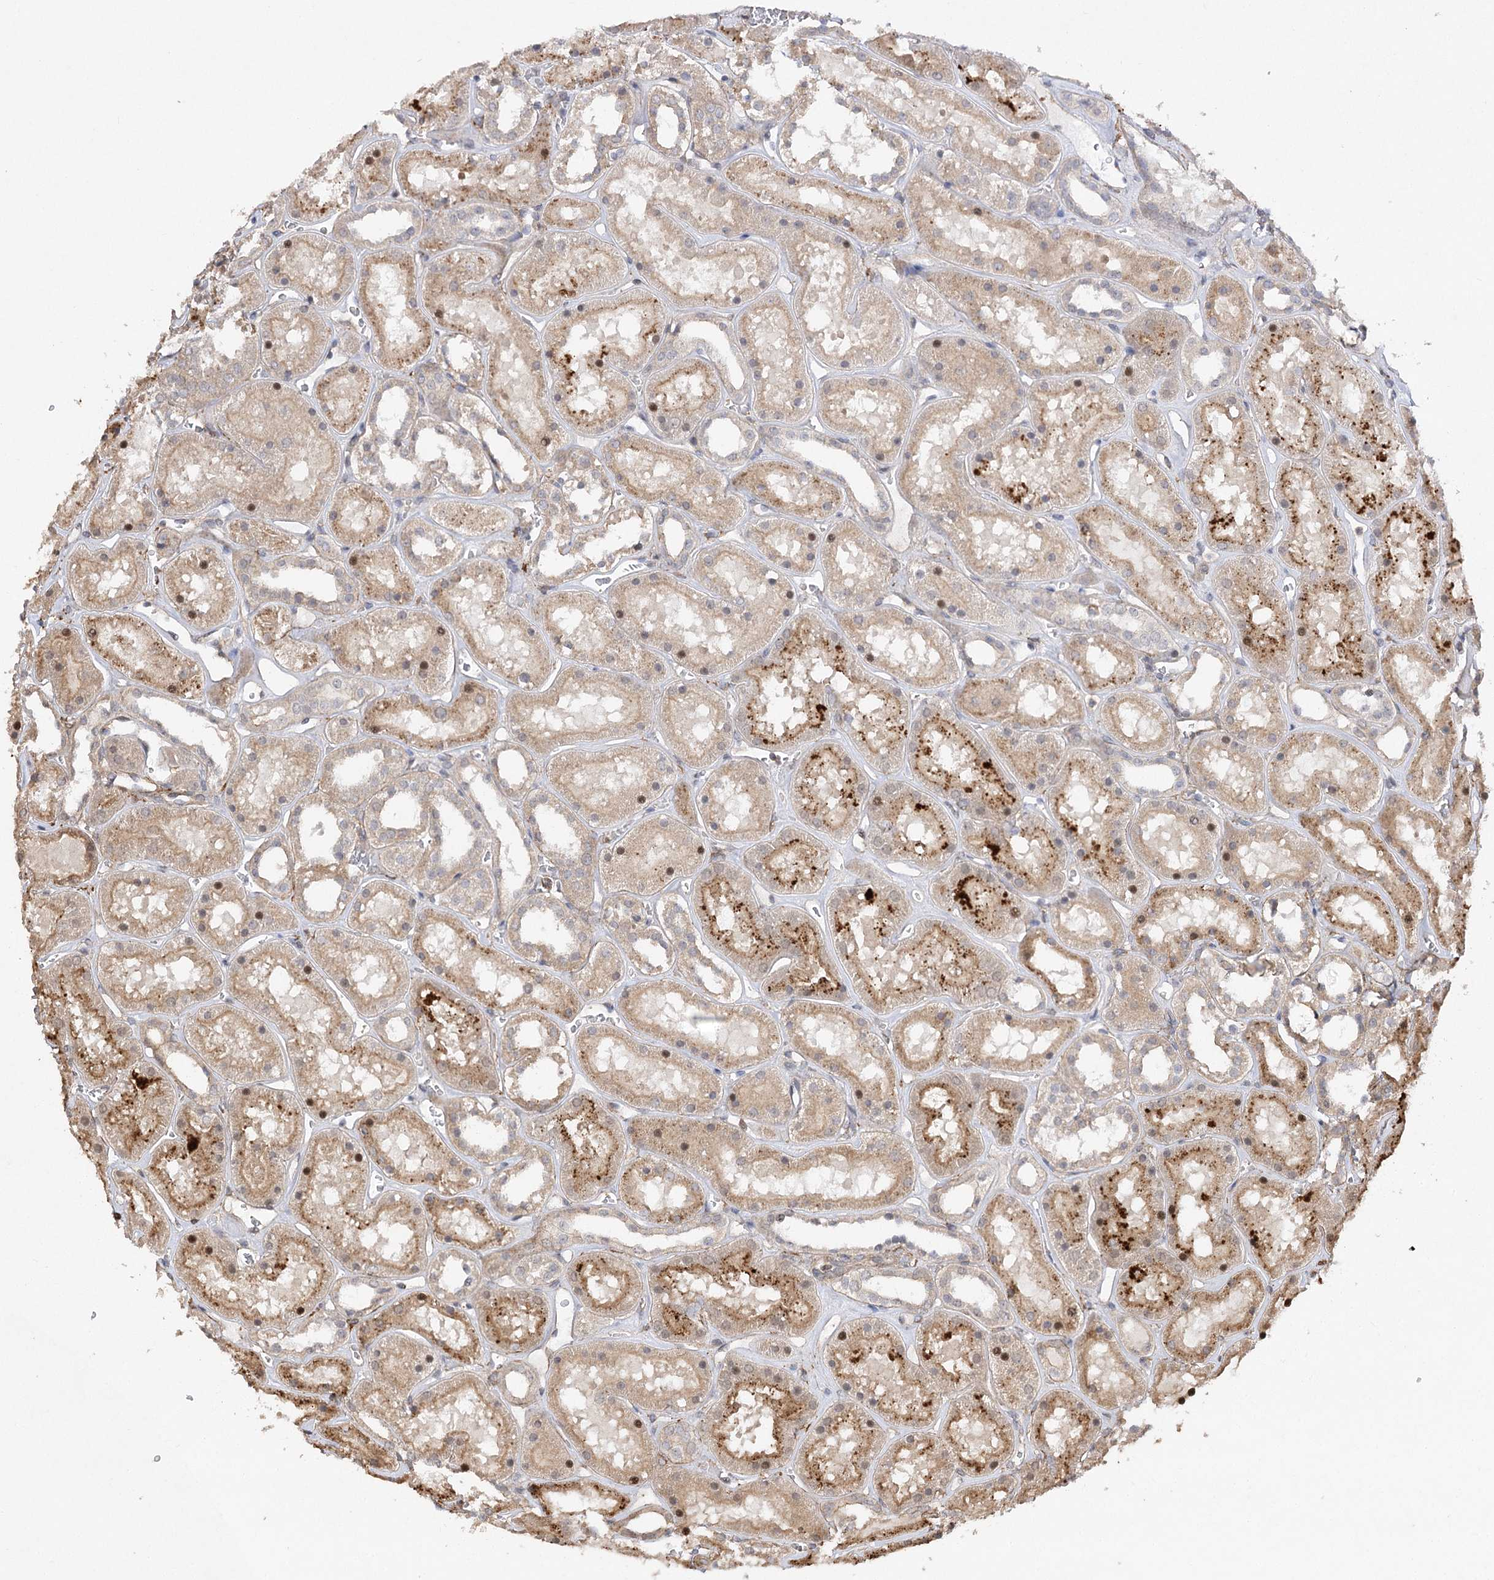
{"staining": {"intensity": "moderate", "quantity": "25%-75%", "location": "cytoplasmic/membranous"}, "tissue": "kidney", "cell_type": "Cells in glomeruli", "image_type": "normal", "snomed": [{"axis": "morphology", "description": "Normal tissue, NOS"}, {"axis": "topography", "description": "Kidney"}], "caption": "The immunohistochemical stain shows moderate cytoplasmic/membranous staining in cells in glomeruli of normal kidney.", "gene": "OBSL1", "patient": {"sex": "female", "age": 41}}